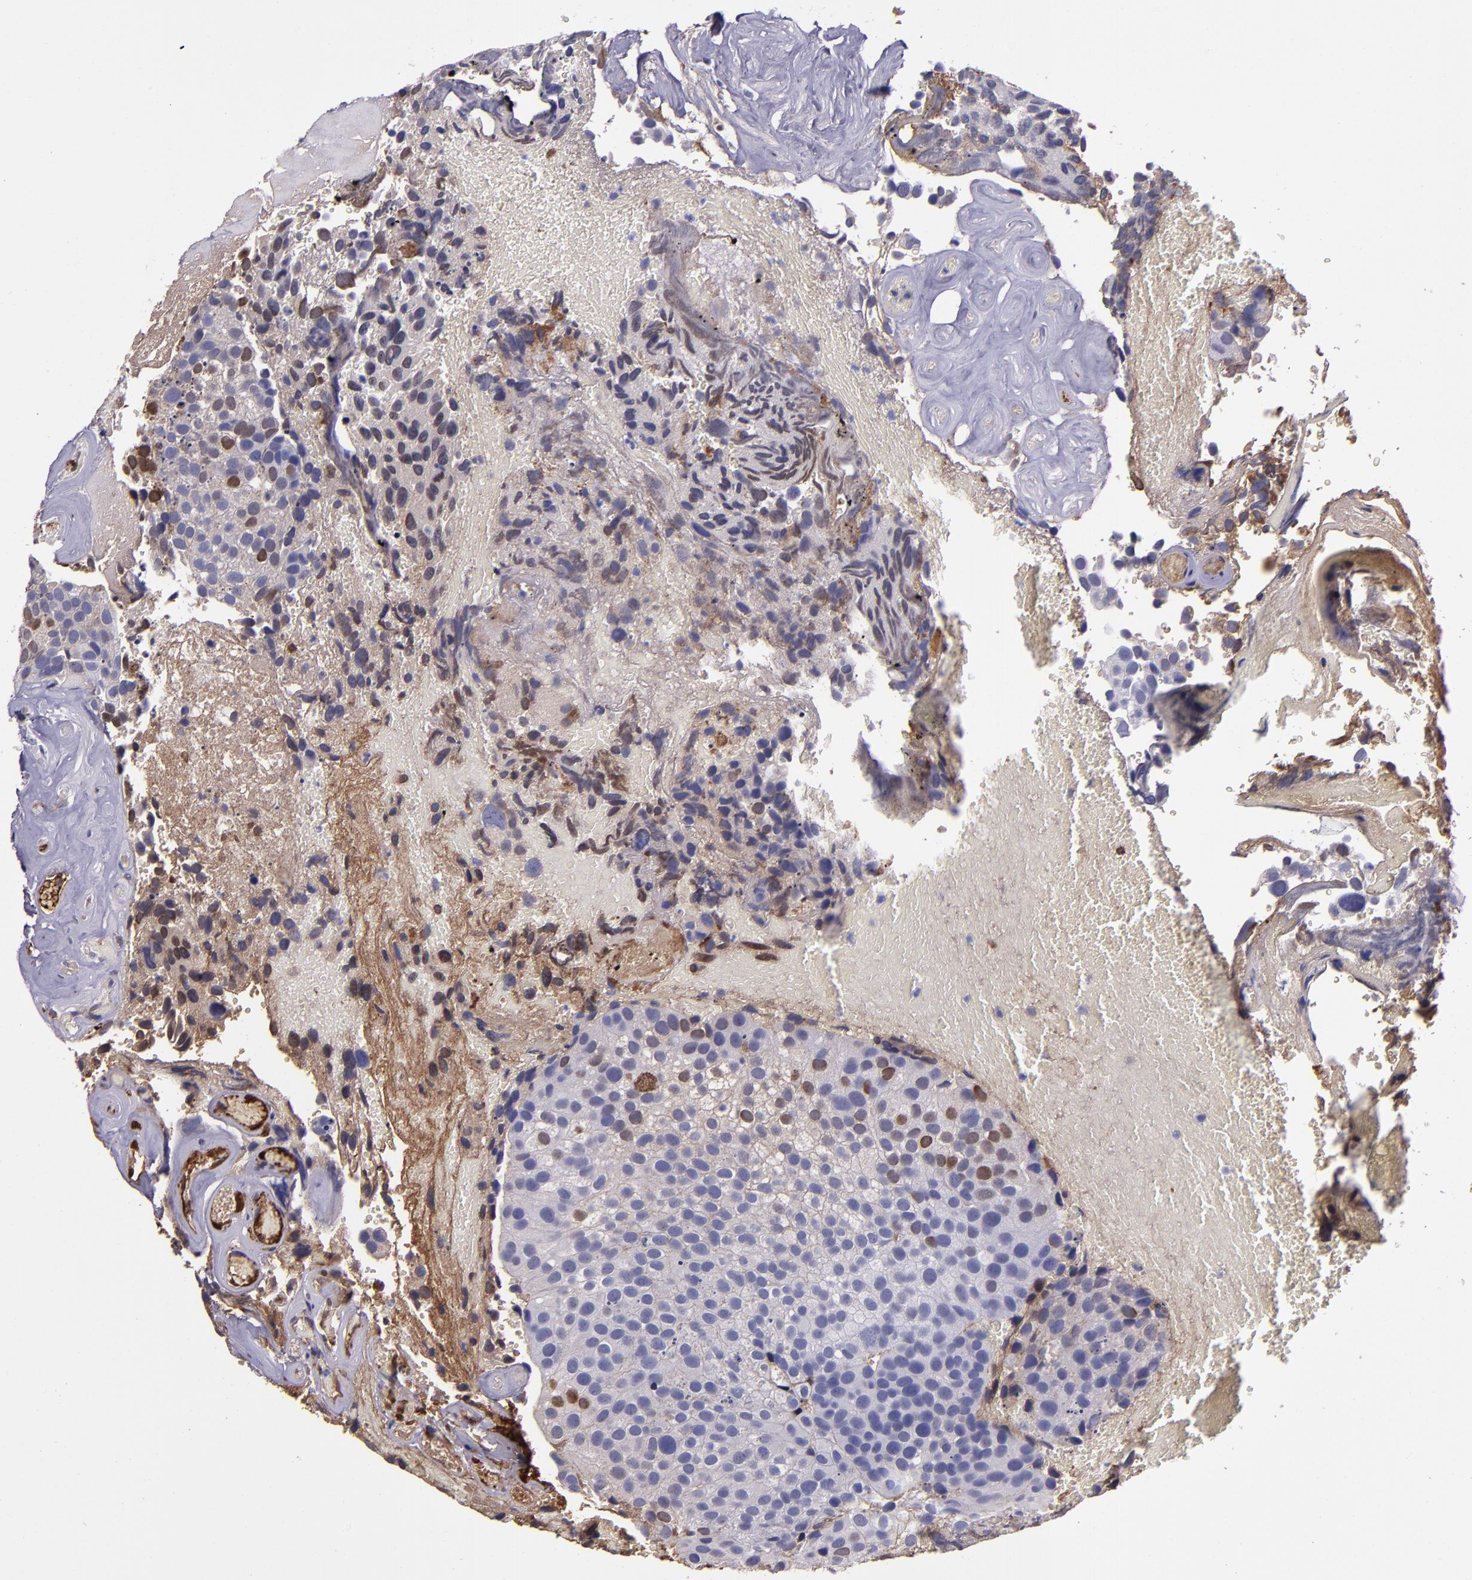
{"staining": {"intensity": "weak", "quantity": "<25%", "location": "nuclear"}, "tissue": "urothelial cancer", "cell_type": "Tumor cells", "image_type": "cancer", "snomed": [{"axis": "morphology", "description": "Urothelial carcinoma, High grade"}, {"axis": "topography", "description": "Urinary bladder"}], "caption": "The micrograph exhibits no significant expression in tumor cells of urothelial cancer. (DAB immunohistochemistry, high magnification).", "gene": "A2M", "patient": {"sex": "male", "age": 72}}